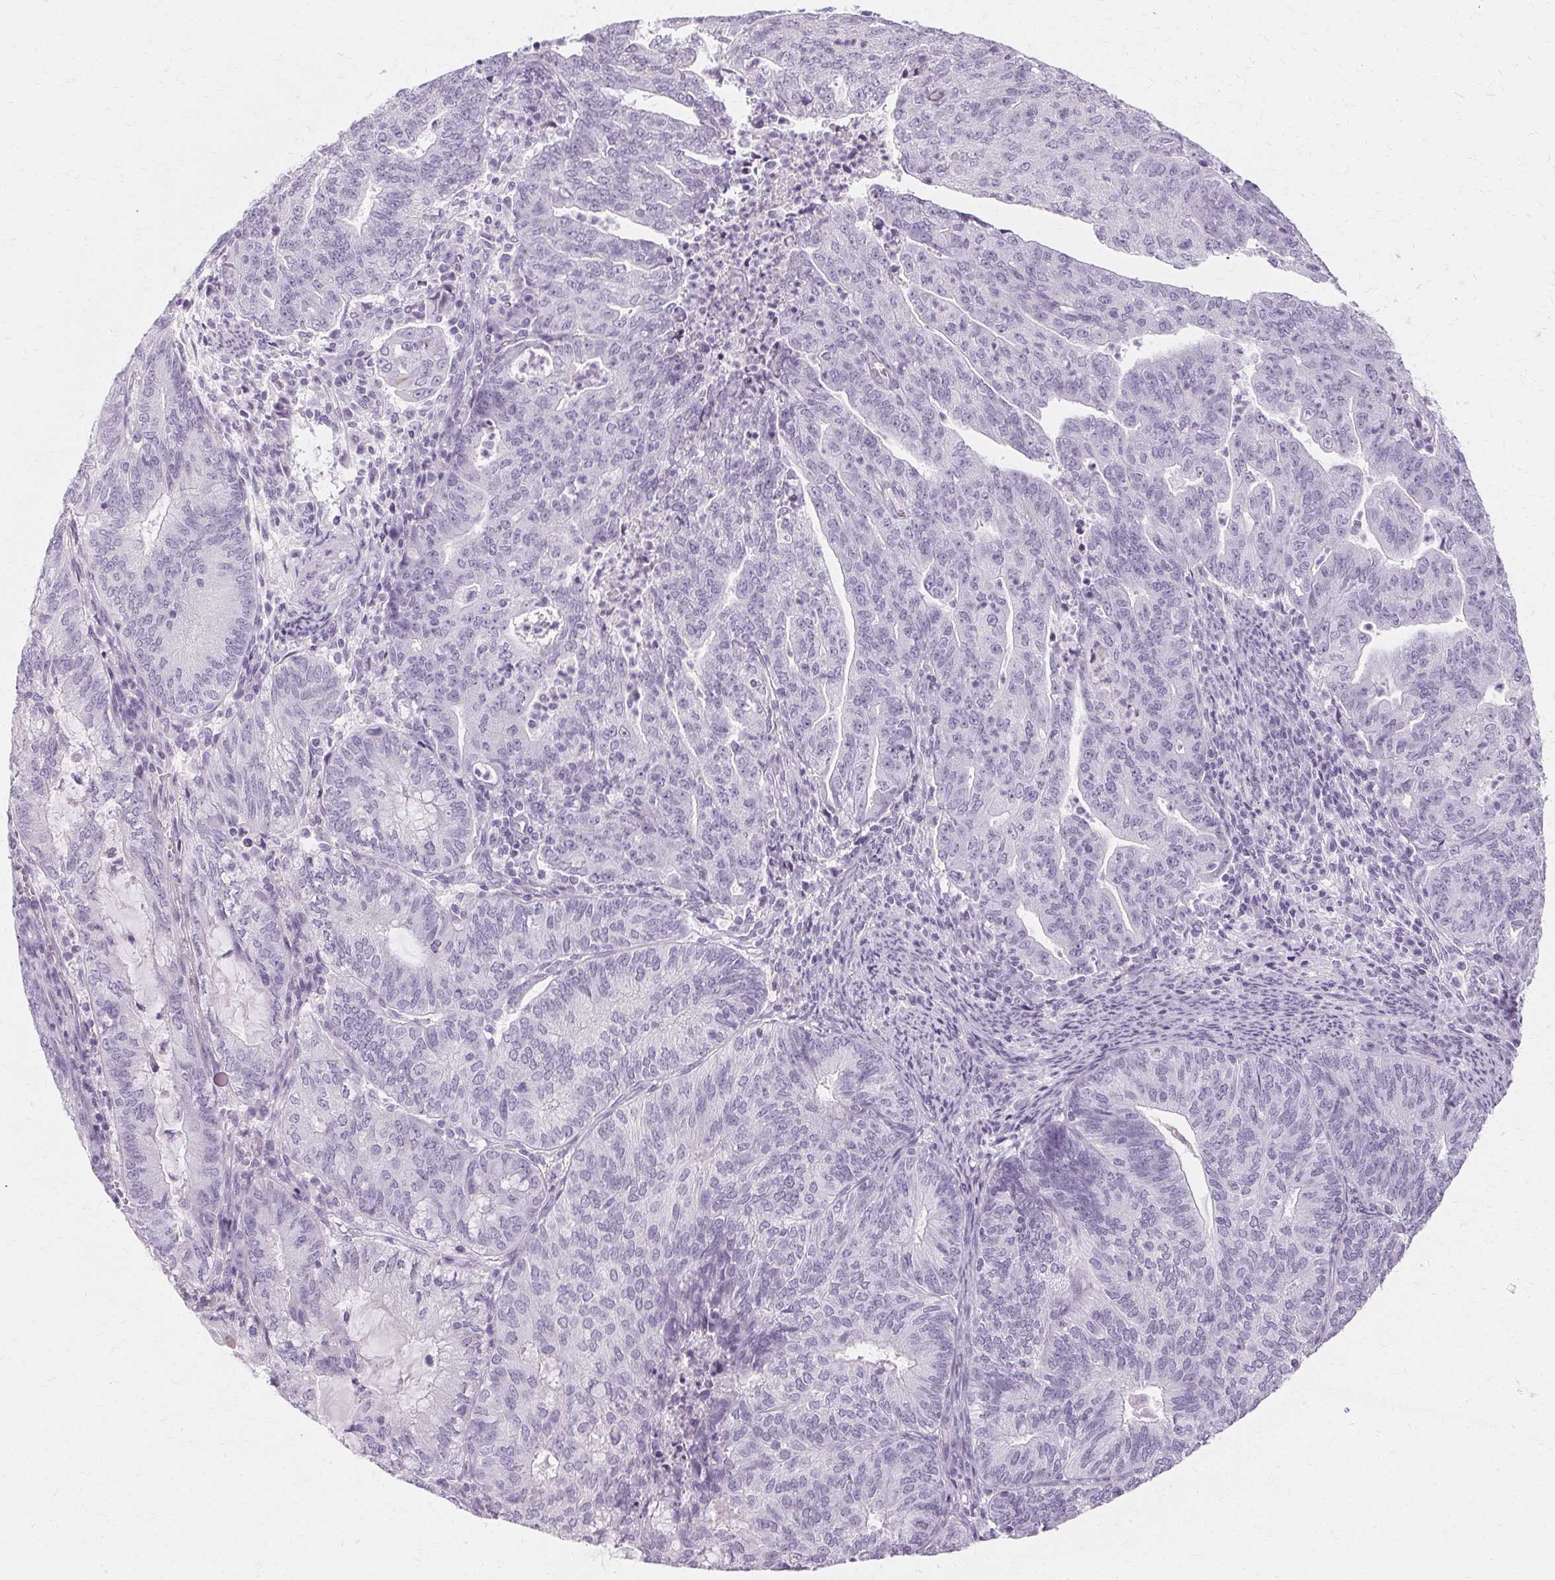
{"staining": {"intensity": "negative", "quantity": "none", "location": "none"}, "tissue": "endometrial cancer", "cell_type": "Tumor cells", "image_type": "cancer", "snomed": [{"axis": "morphology", "description": "Adenocarcinoma, NOS"}, {"axis": "topography", "description": "Endometrium"}], "caption": "A photomicrograph of human endometrial cancer is negative for staining in tumor cells.", "gene": "KRT6C", "patient": {"sex": "female", "age": 82}}